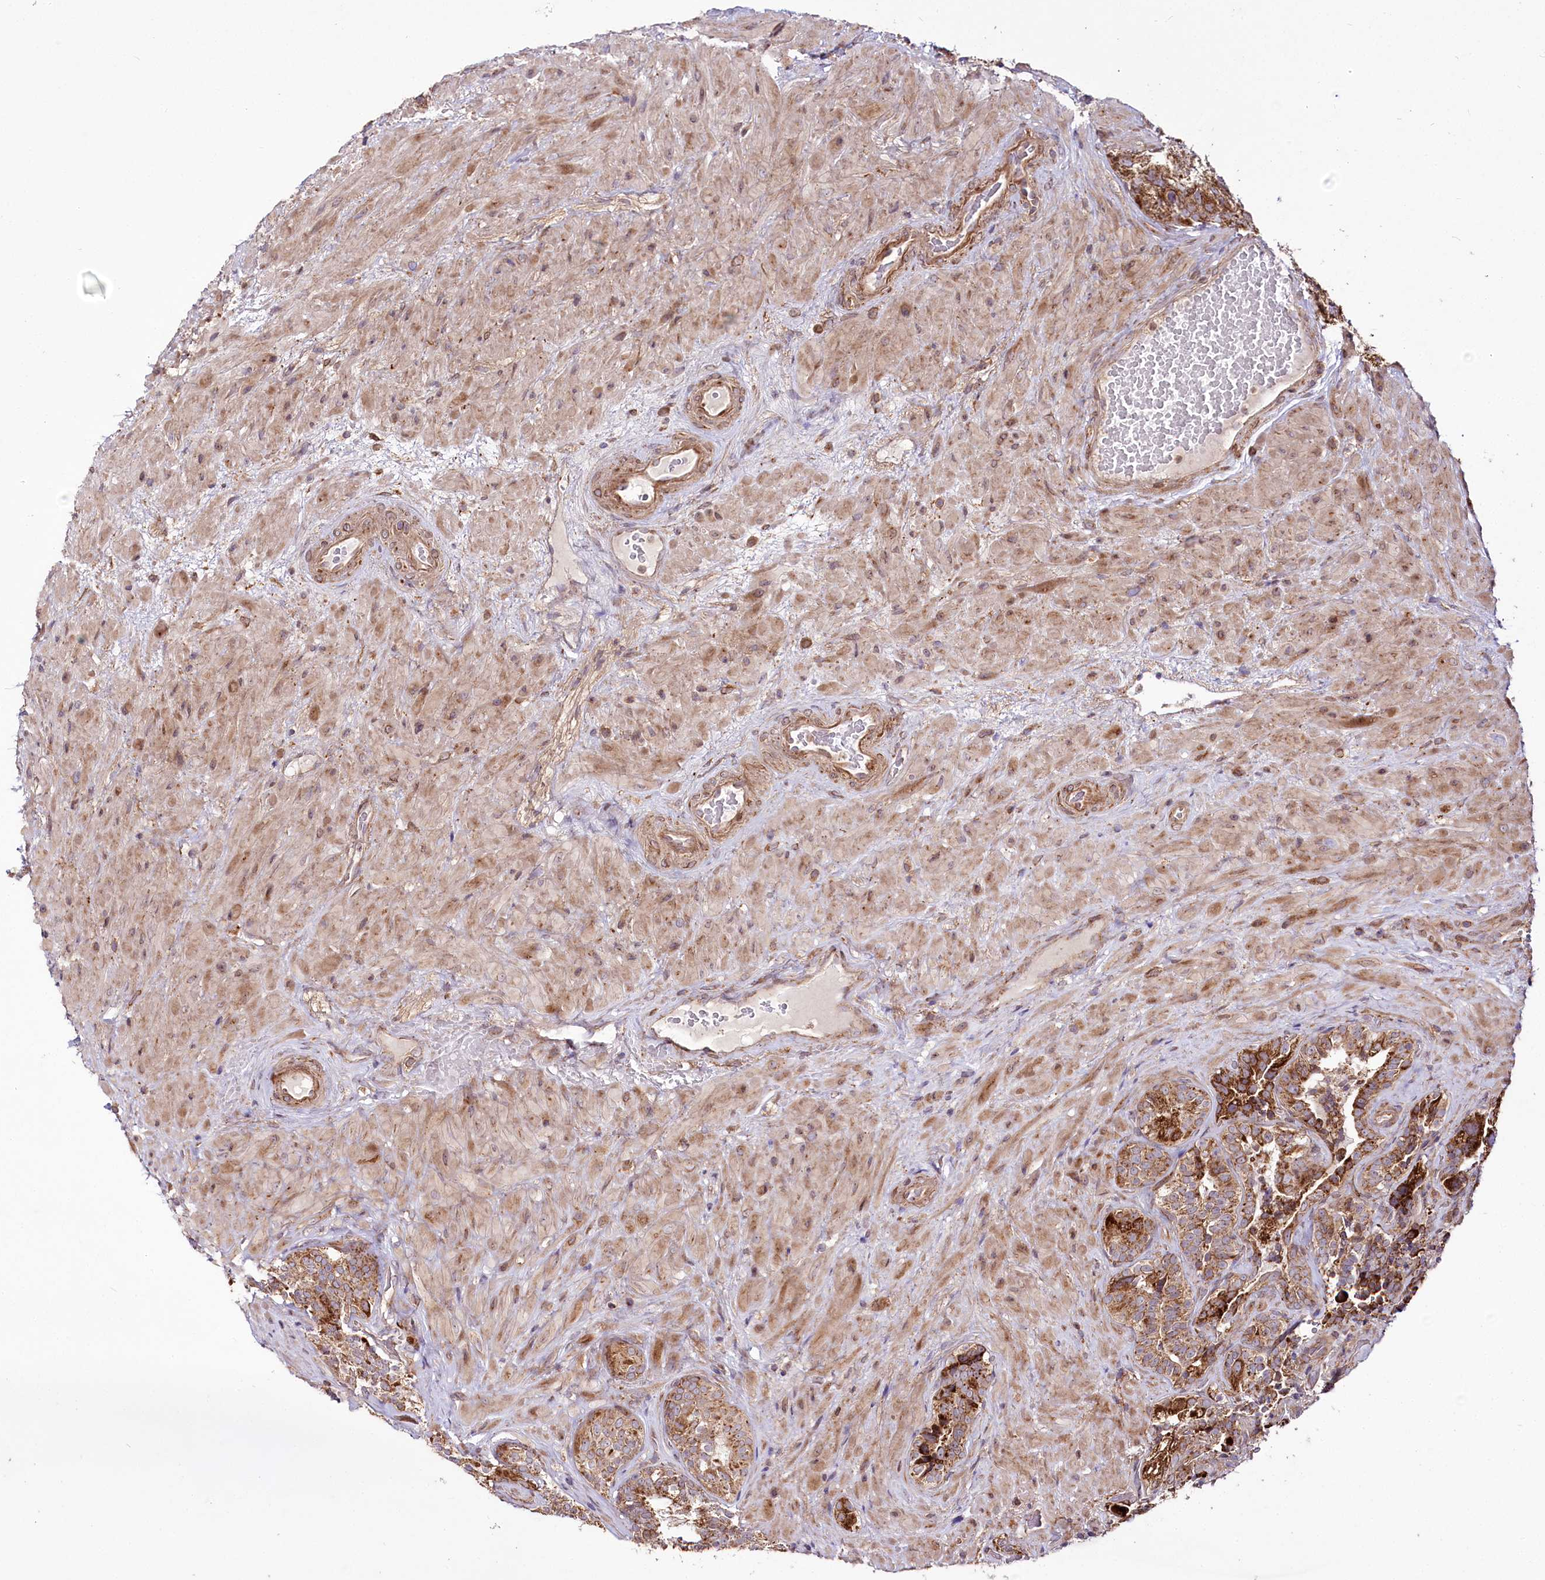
{"staining": {"intensity": "strong", "quantity": ">75%", "location": "cytoplasmic/membranous"}, "tissue": "seminal vesicle", "cell_type": "Glandular cells", "image_type": "normal", "snomed": [{"axis": "morphology", "description": "Normal tissue, NOS"}, {"axis": "topography", "description": "Seminal veicle"}, {"axis": "topography", "description": "Peripheral nerve tissue"}], "caption": "Seminal vesicle stained with DAB IHC demonstrates high levels of strong cytoplasmic/membranous expression in approximately >75% of glandular cells.", "gene": "RAB7A", "patient": {"sex": "male", "age": 67}}